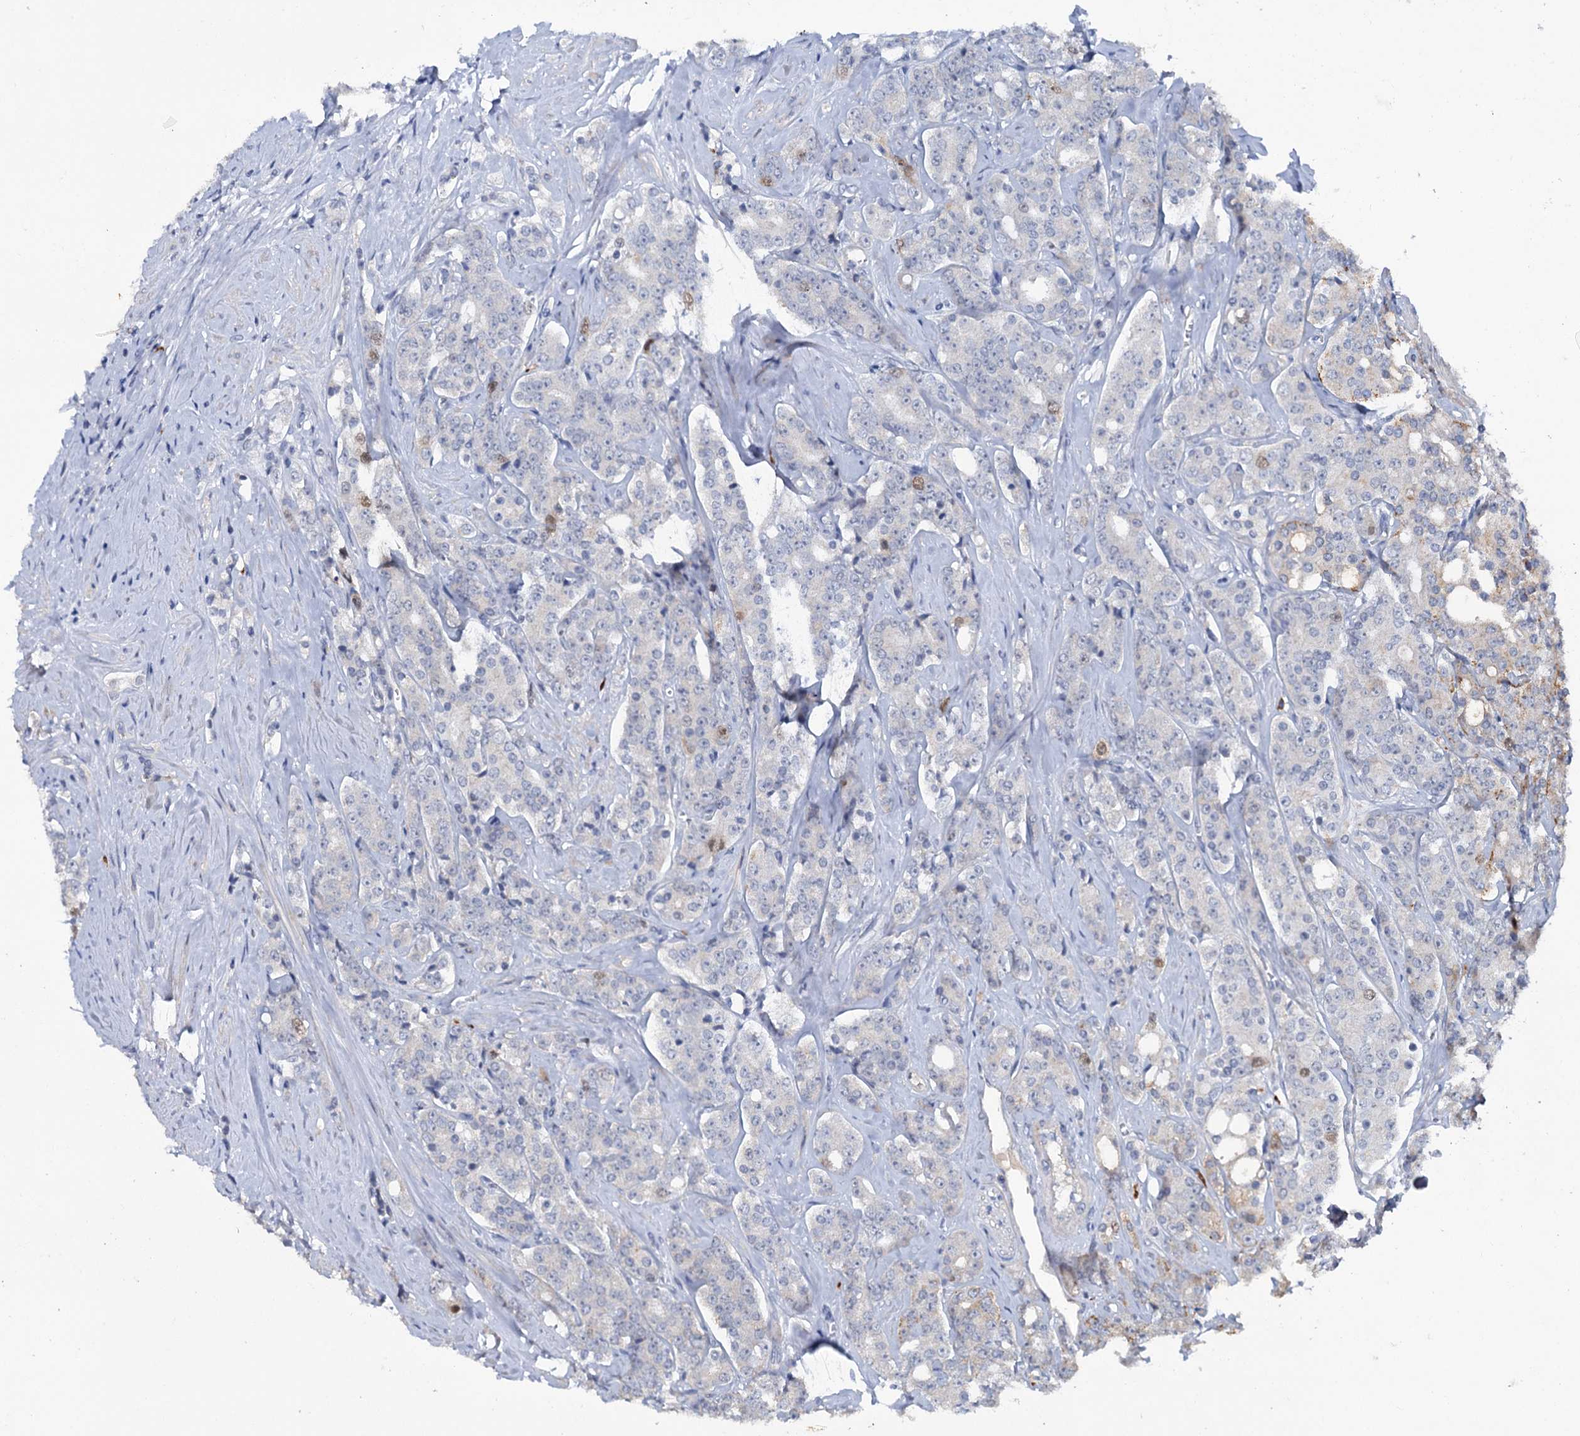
{"staining": {"intensity": "negative", "quantity": "none", "location": "none"}, "tissue": "prostate cancer", "cell_type": "Tumor cells", "image_type": "cancer", "snomed": [{"axis": "morphology", "description": "Adenocarcinoma, High grade"}, {"axis": "topography", "description": "Prostate"}], "caption": "High power microscopy micrograph of an IHC micrograph of prostate cancer, revealing no significant positivity in tumor cells. (IHC, brightfield microscopy, high magnification).", "gene": "FAM111B", "patient": {"sex": "male", "age": 62}}